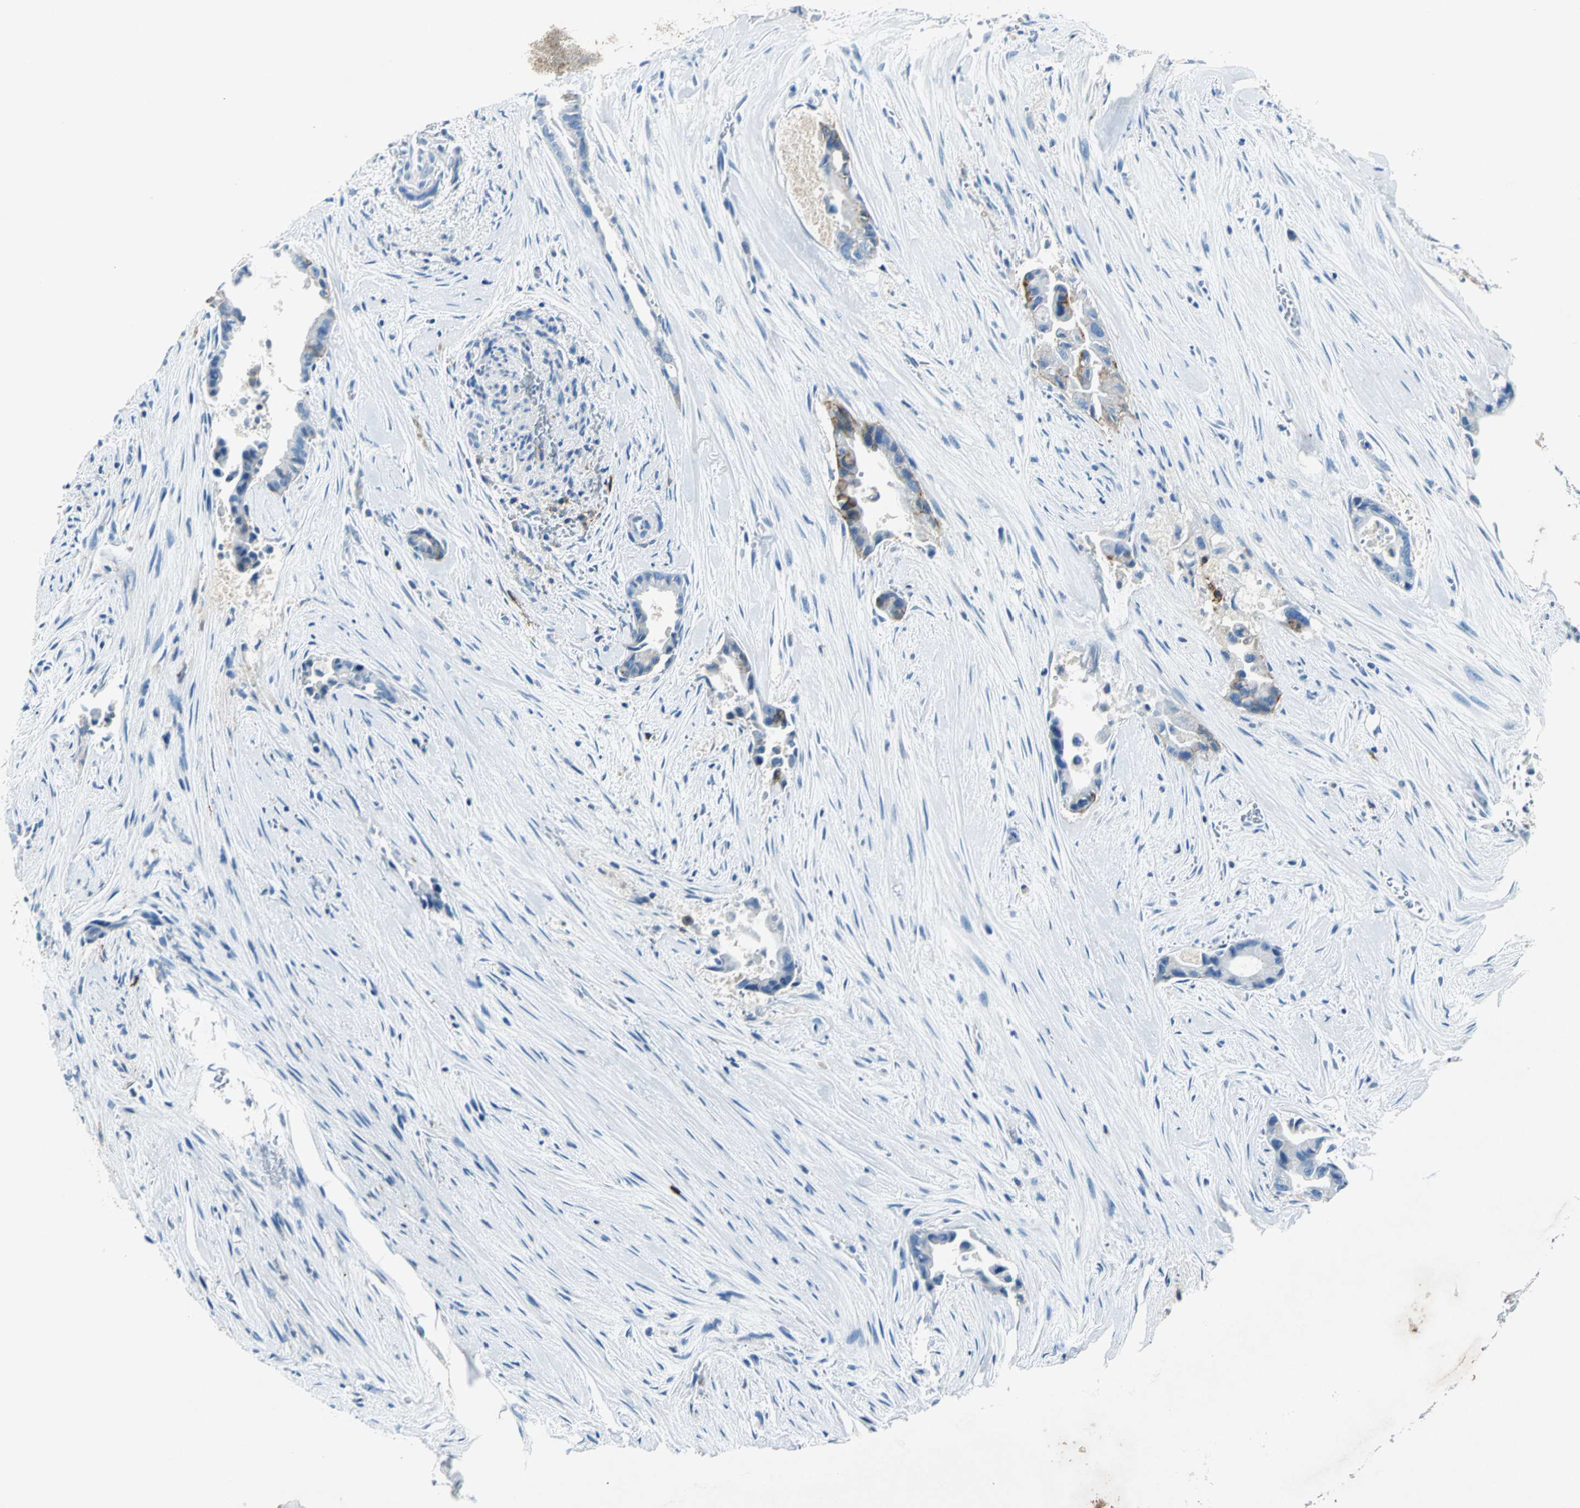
{"staining": {"intensity": "moderate", "quantity": "<25%", "location": "cytoplasmic/membranous"}, "tissue": "liver cancer", "cell_type": "Tumor cells", "image_type": "cancer", "snomed": [{"axis": "morphology", "description": "Cholangiocarcinoma"}, {"axis": "topography", "description": "Liver"}], "caption": "About <25% of tumor cells in human cholangiocarcinoma (liver) demonstrate moderate cytoplasmic/membranous protein positivity as visualized by brown immunohistochemical staining.", "gene": "RPS13", "patient": {"sex": "female", "age": 55}}